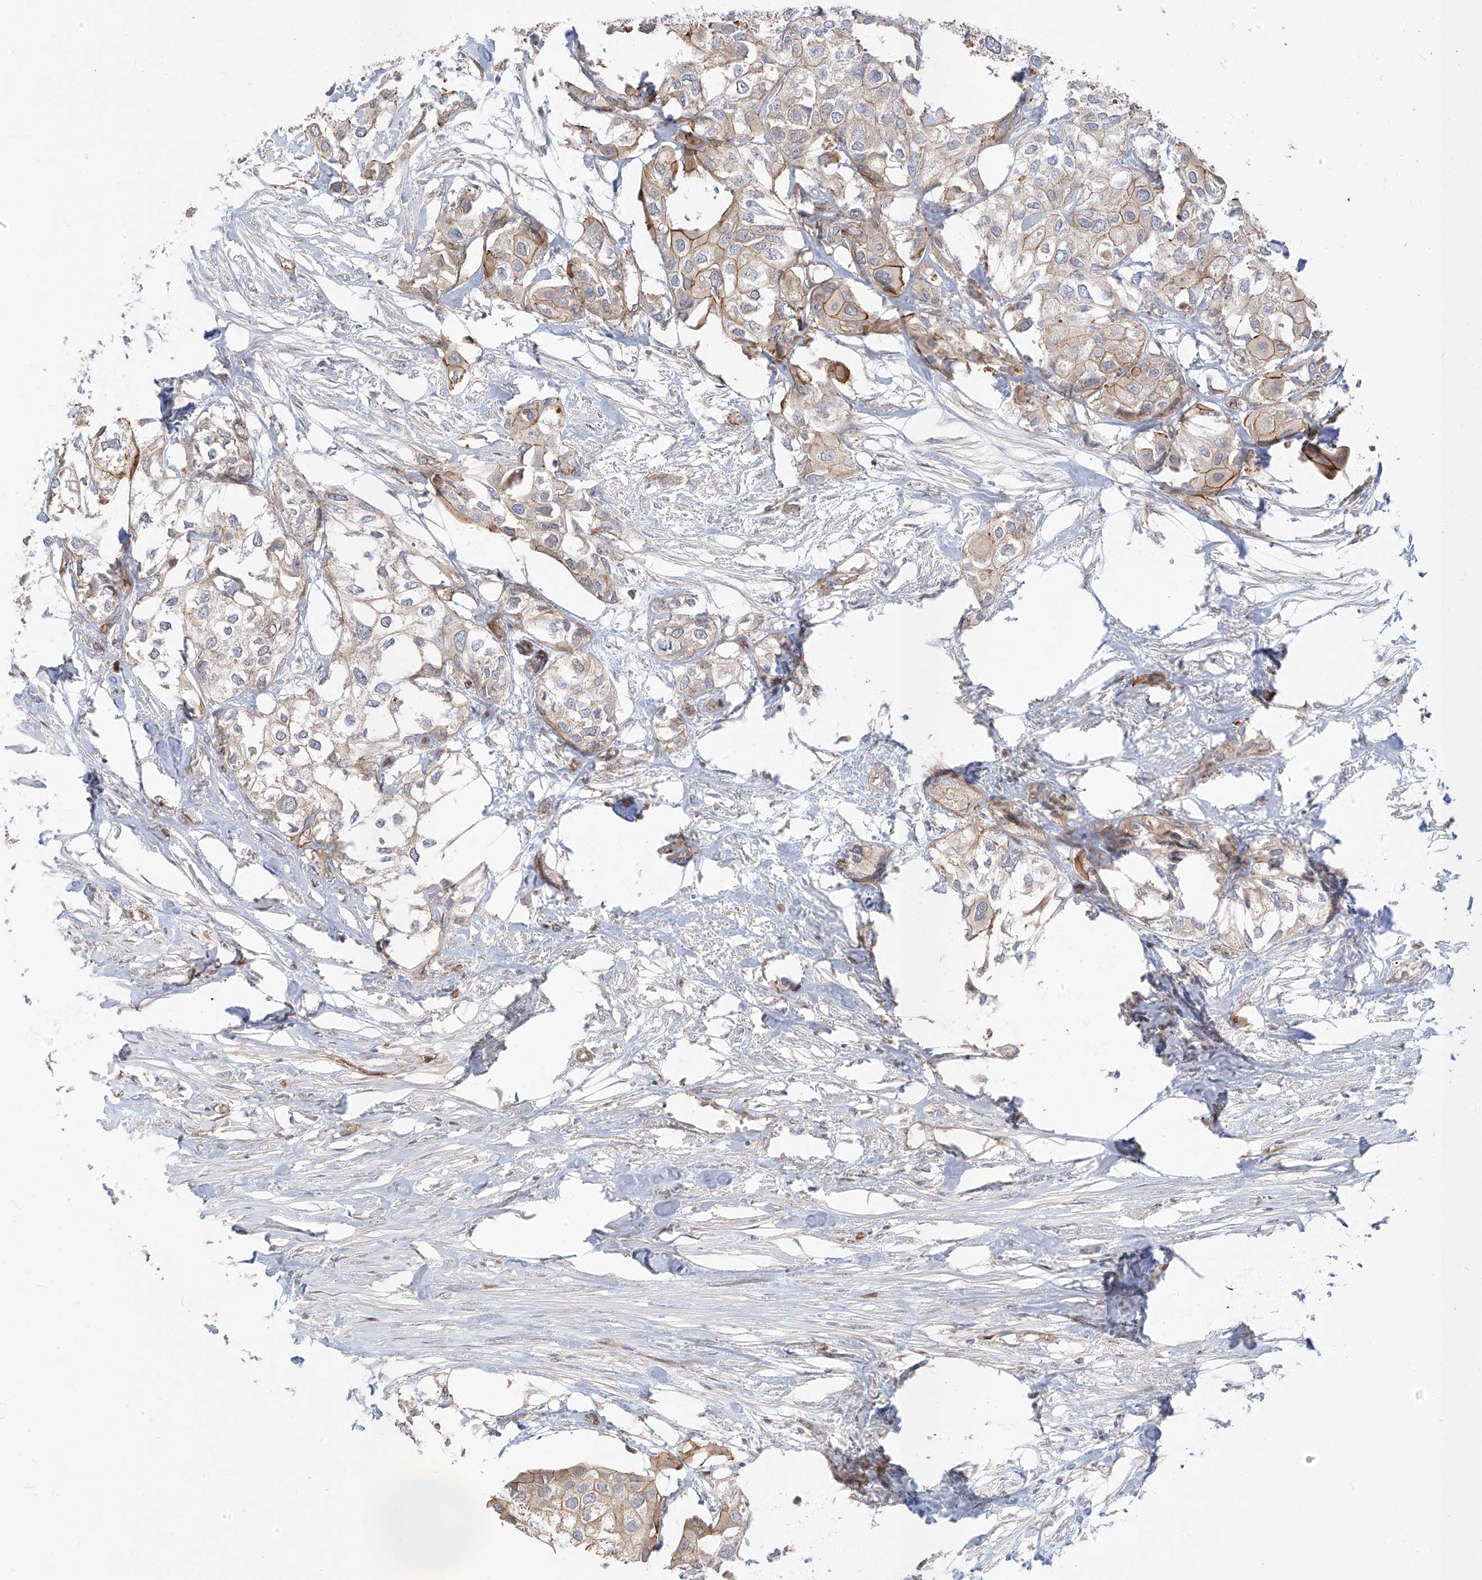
{"staining": {"intensity": "moderate", "quantity": "<25%", "location": "cytoplasmic/membranous"}, "tissue": "urothelial cancer", "cell_type": "Tumor cells", "image_type": "cancer", "snomed": [{"axis": "morphology", "description": "Urothelial carcinoma, High grade"}, {"axis": "topography", "description": "Urinary bladder"}], "caption": "High-power microscopy captured an IHC photomicrograph of urothelial carcinoma (high-grade), revealing moderate cytoplasmic/membranous staining in about <25% of tumor cells.", "gene": "EPHX4", "patient": {"sex": "male", "age": 64}}